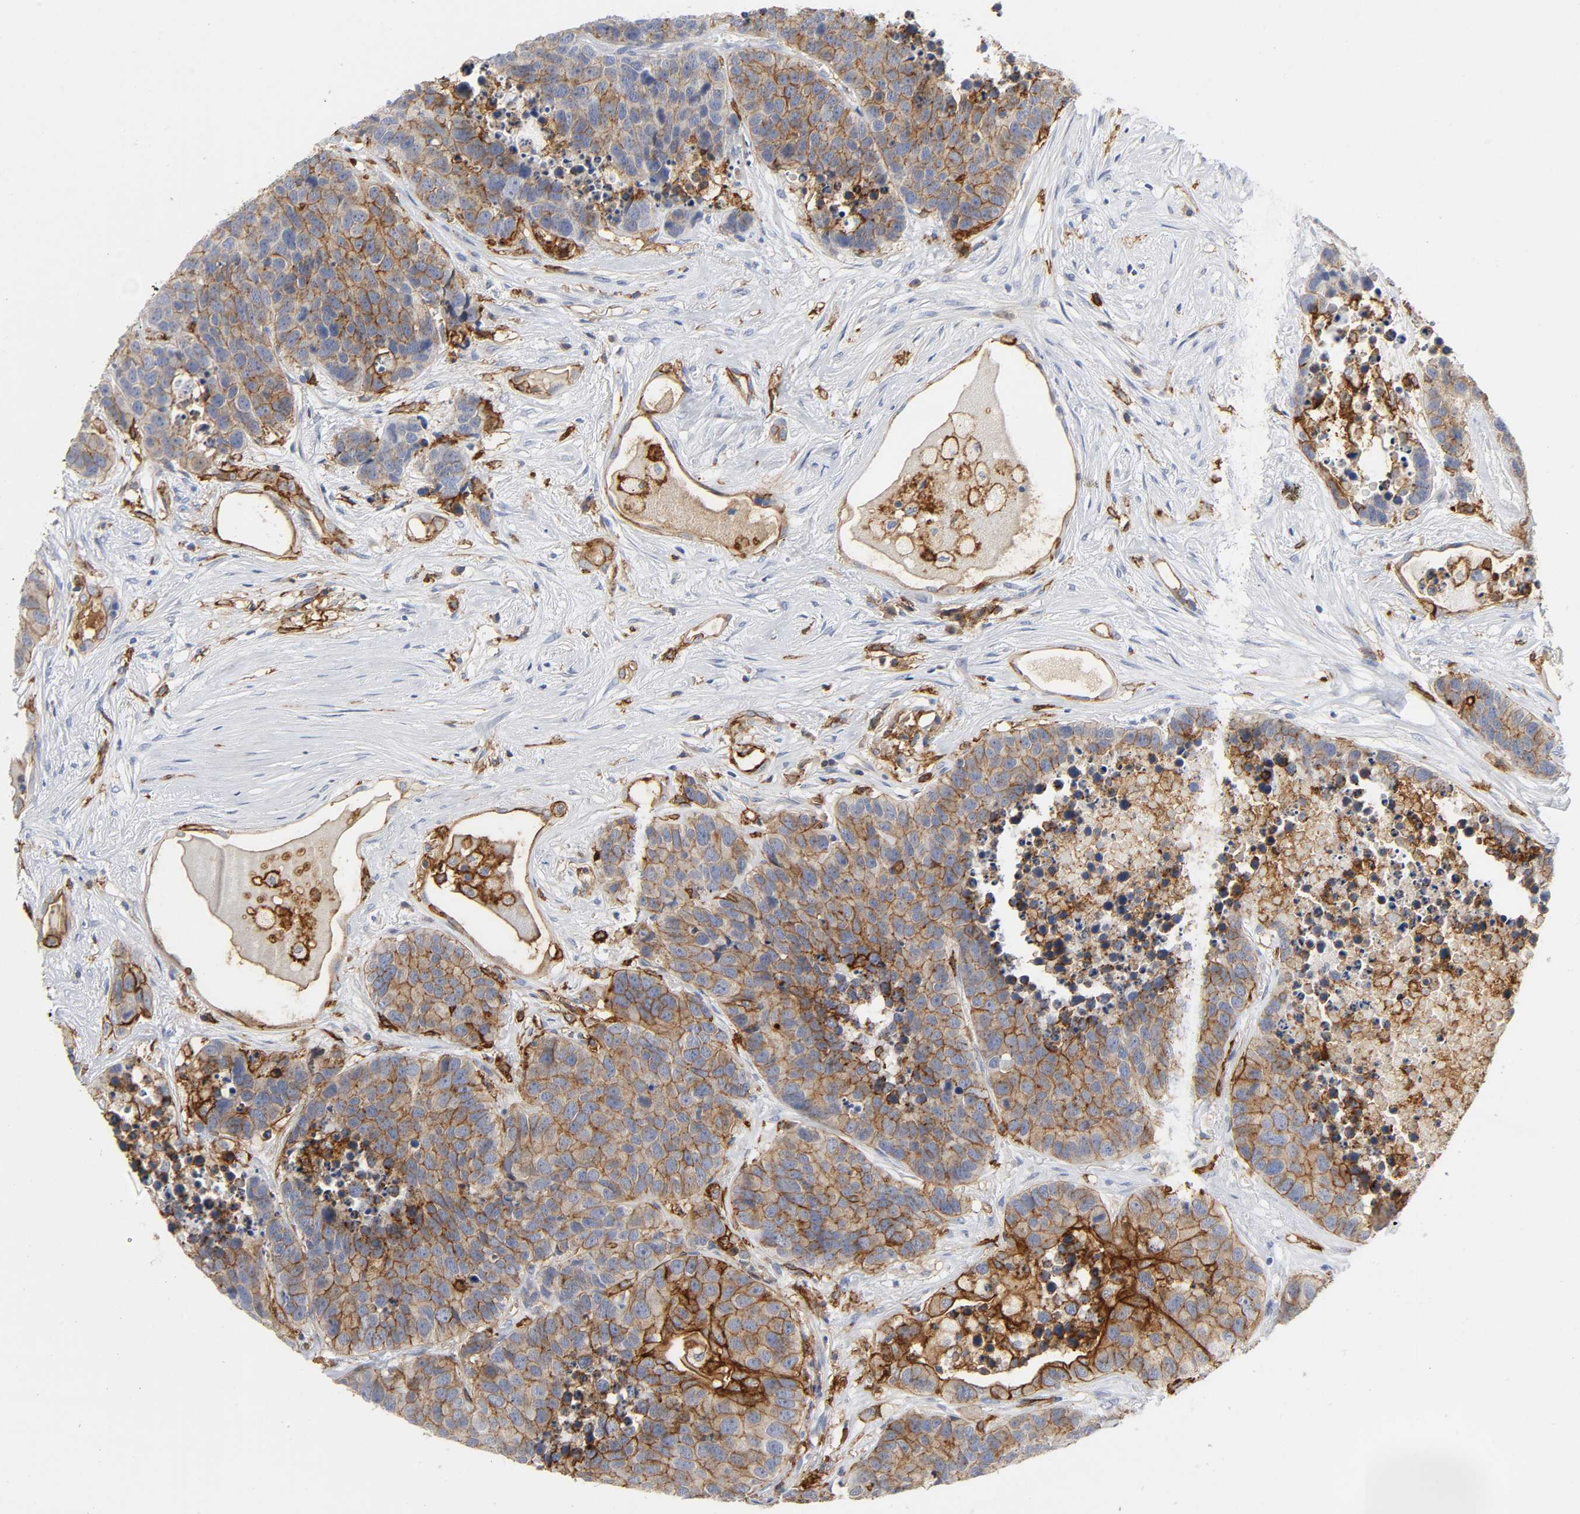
{"staining": {"intensity": "moderate", "quantity": ">75%", "location": "cytoplasmic/membranous"}, "tissue": "carcinoid", "cell_type": "Tumor cells", "image_type": "cancer", "snomed": [{"axis": "morphology", "description": "Carcinoid, malignant, NOS"}, {"axis": "topography", "description": "Lung"}], "caption": "Carcinoid stained for a protein (brown) displays moderate cytoplasmic/membranous positive positivity in approximately >75% of tumor cells.", "gene": "LYN", "patient": {"sex": "male", "age": 60}}